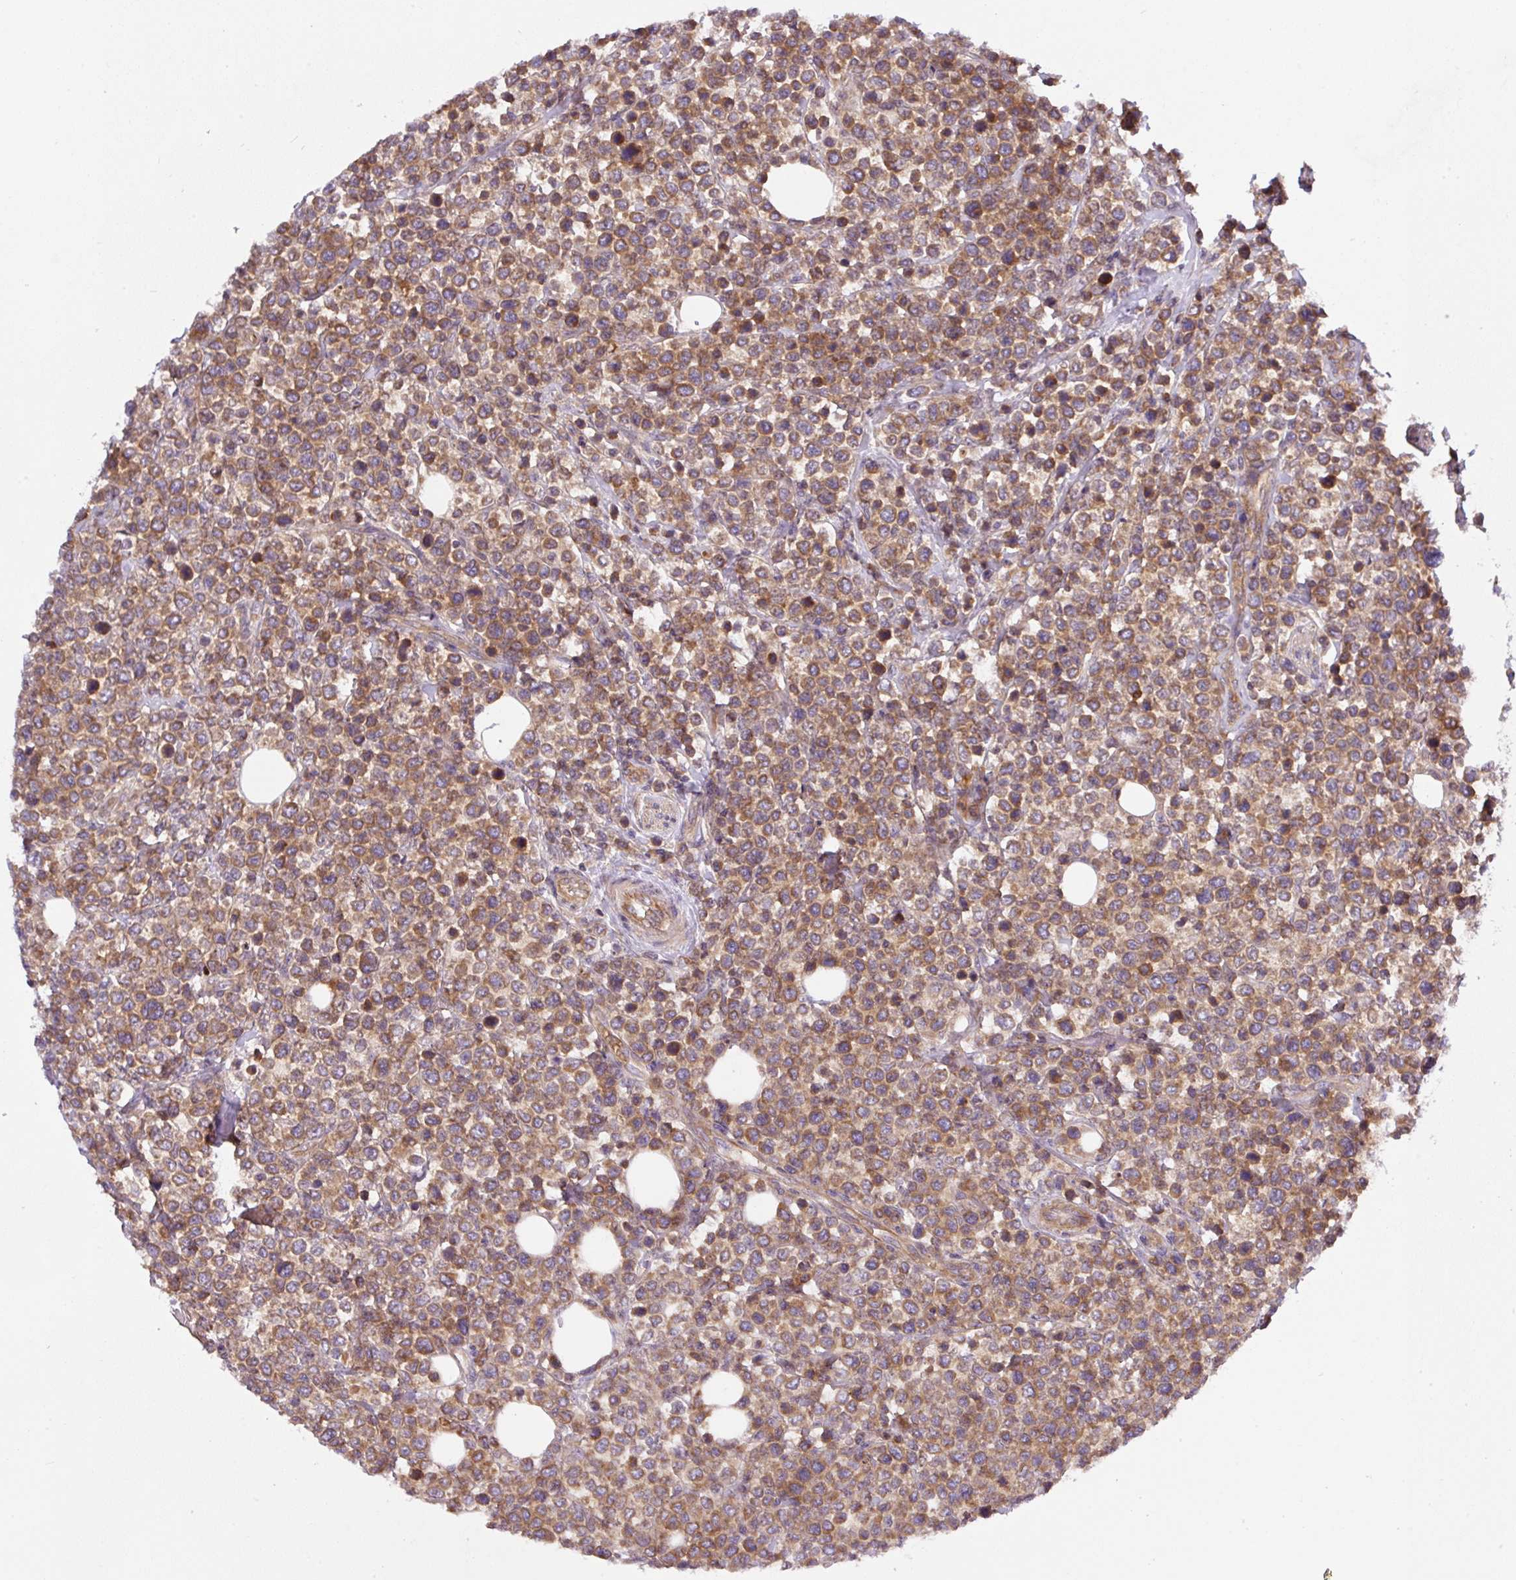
{"staining": {"intensity": "moderate", "quantity": ">75%", "location": "cytoplasmic/membranous"}, "tissue": "lymphoma", "cell_type": "Tumor cells", "image_type": "cancer", "snomed": [{"axis": "morphology", "description": "Malignant lymphoma, non-Hodgkin's type, Low grade"}, {"axis": "topography", "description": "Lymph node"}], "caption": "Malignant lymphoma, non-Hodgkin's type (low-grade) stained with DAB immunohistochemistry shows medium levels of moderate cytoplasmic/membranous expression in about >75% of tumor cells. (Brightfield microscopy of DAB IHC at high magnification).", "gene": "APOBEC3D", "patient": {"sex": "male", "age": 60}}